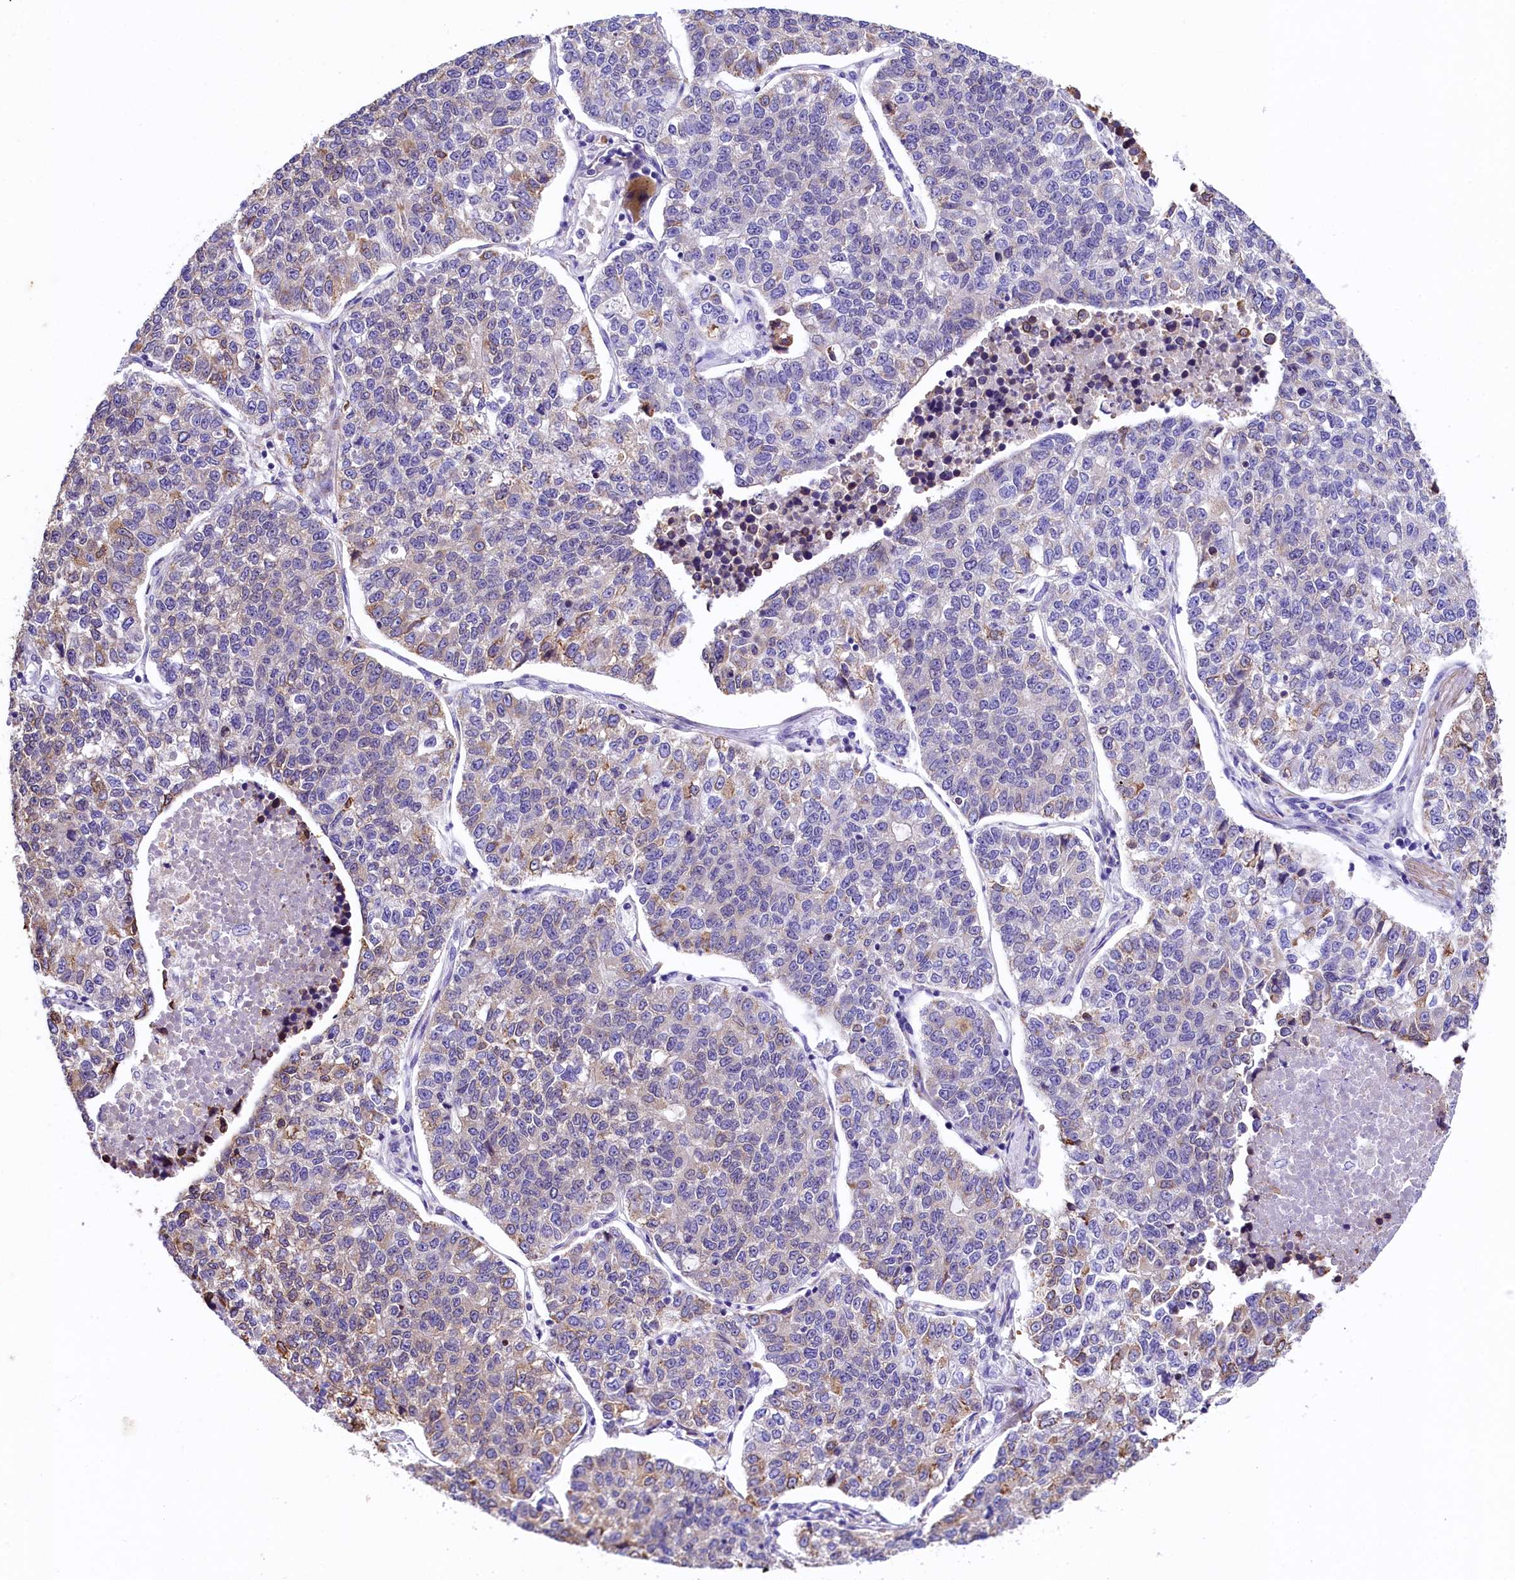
{"staining": {"intensity": "moderate", "quantity": "<25%", "location": "cytoplasmic/membranous"}, "tissue": "lung cancer", "cell_type": "Tumor cells", "image_type": "cancer", "snomed": [{"axis": "morphology", "description": "Adenocarcinoma, NOS"}, {"axis": "topography", "description": "Lung"}], "caption": "About <25% of tumor cells in human lung adenocarcinoma display moderate cytoplasmic/membranous protein positivity as visualized by brown immunohistochemical staining.", "gene": "ITGA1", "patient": {"sex": "male", "age": 49}}